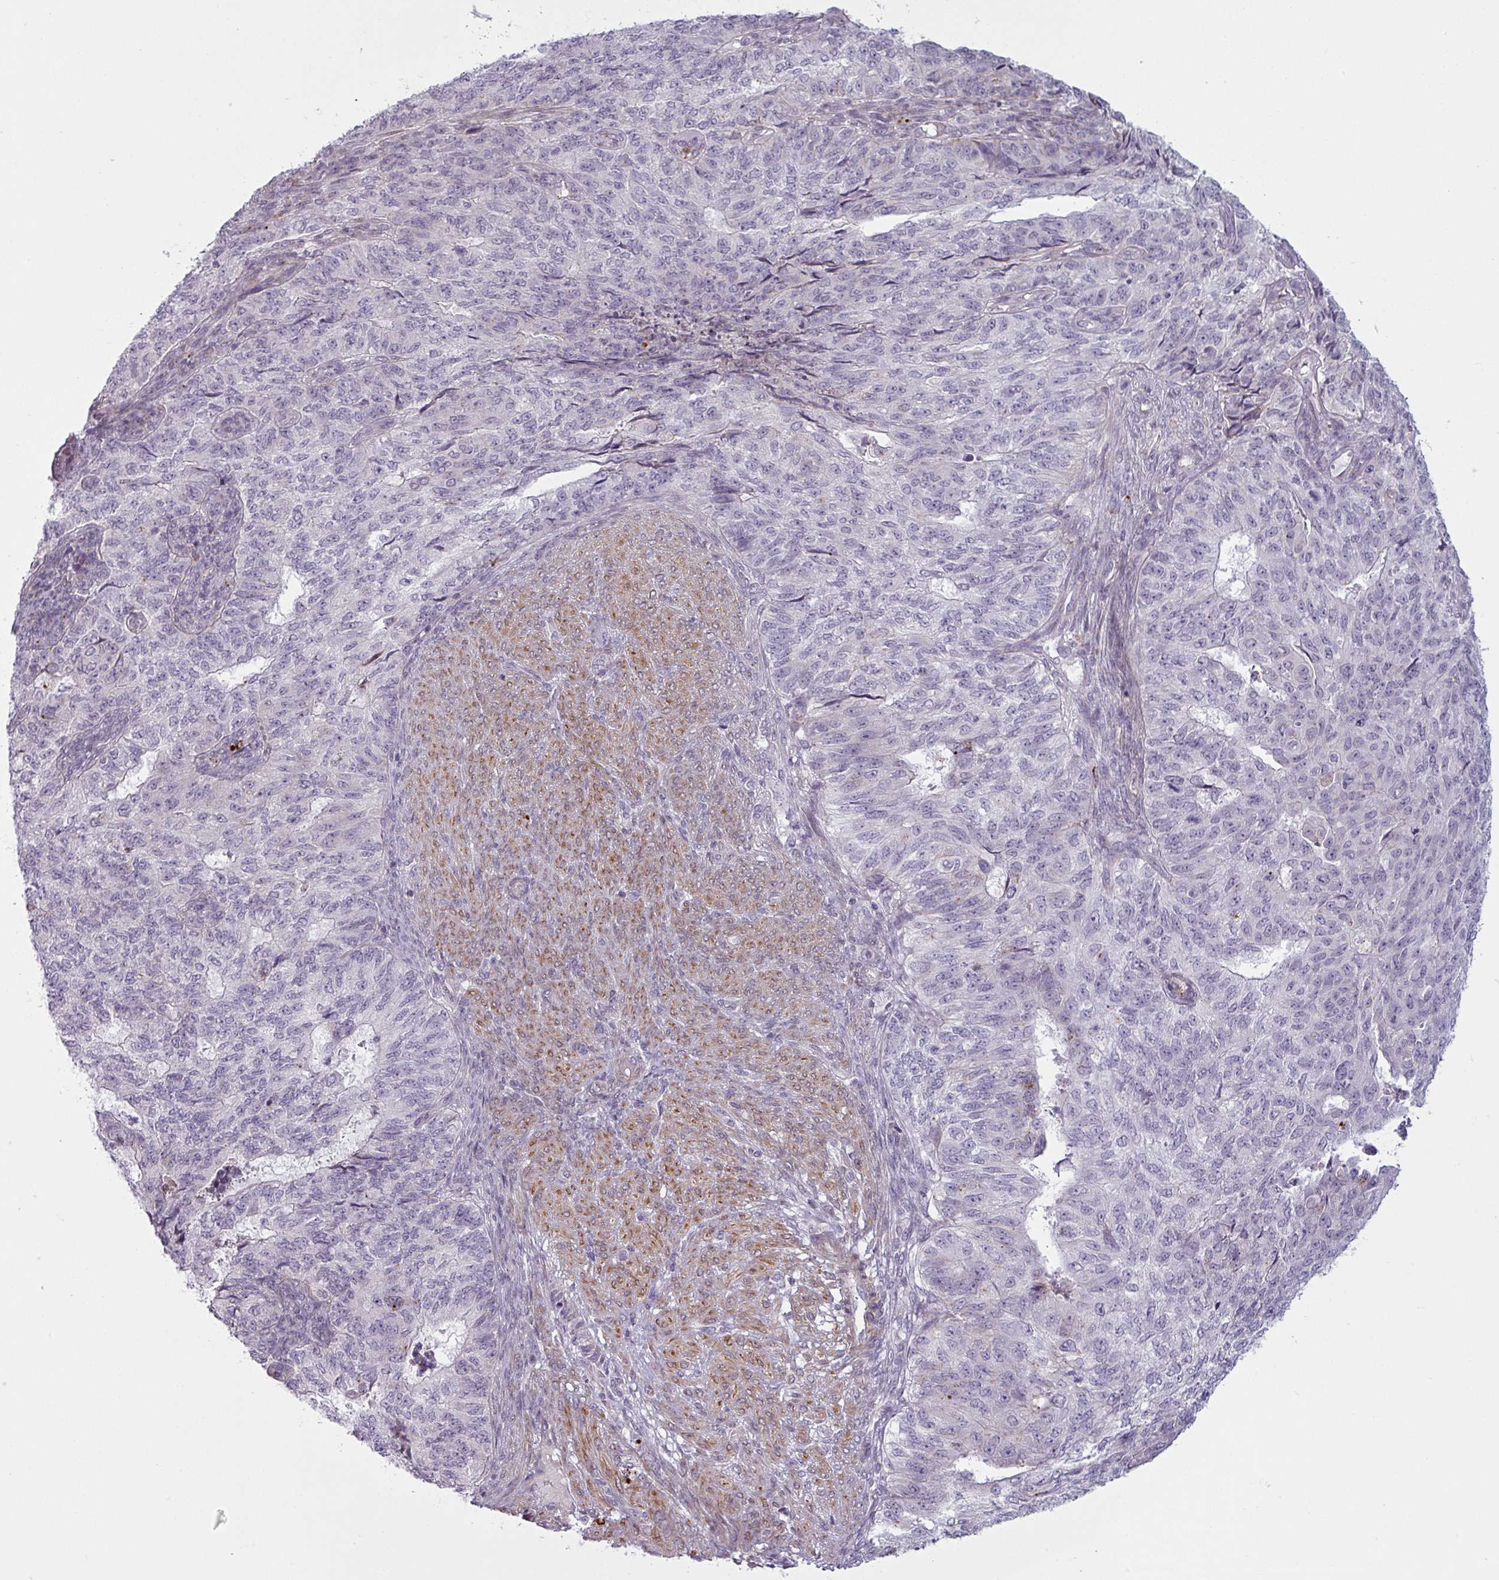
{"staining": {"intensity": "negative", "quantity": "none", "location": "none"}, "tissue": "endometrial cancer", "cell_type": "Tumor cells", "image_type": "cancer", "snomed": [{"axis": "morphology", "description": "Adenocarcinoma, NOS"}, {"axis": "topography", "description": "Endometrium"}], "caption": "DAB immunohistochemical staining of endometrial adenocarcinoma shows no significant staining in tumor cells.", "gene": "MAP7D2", "patient": {"sex": "female", "age": 32}}